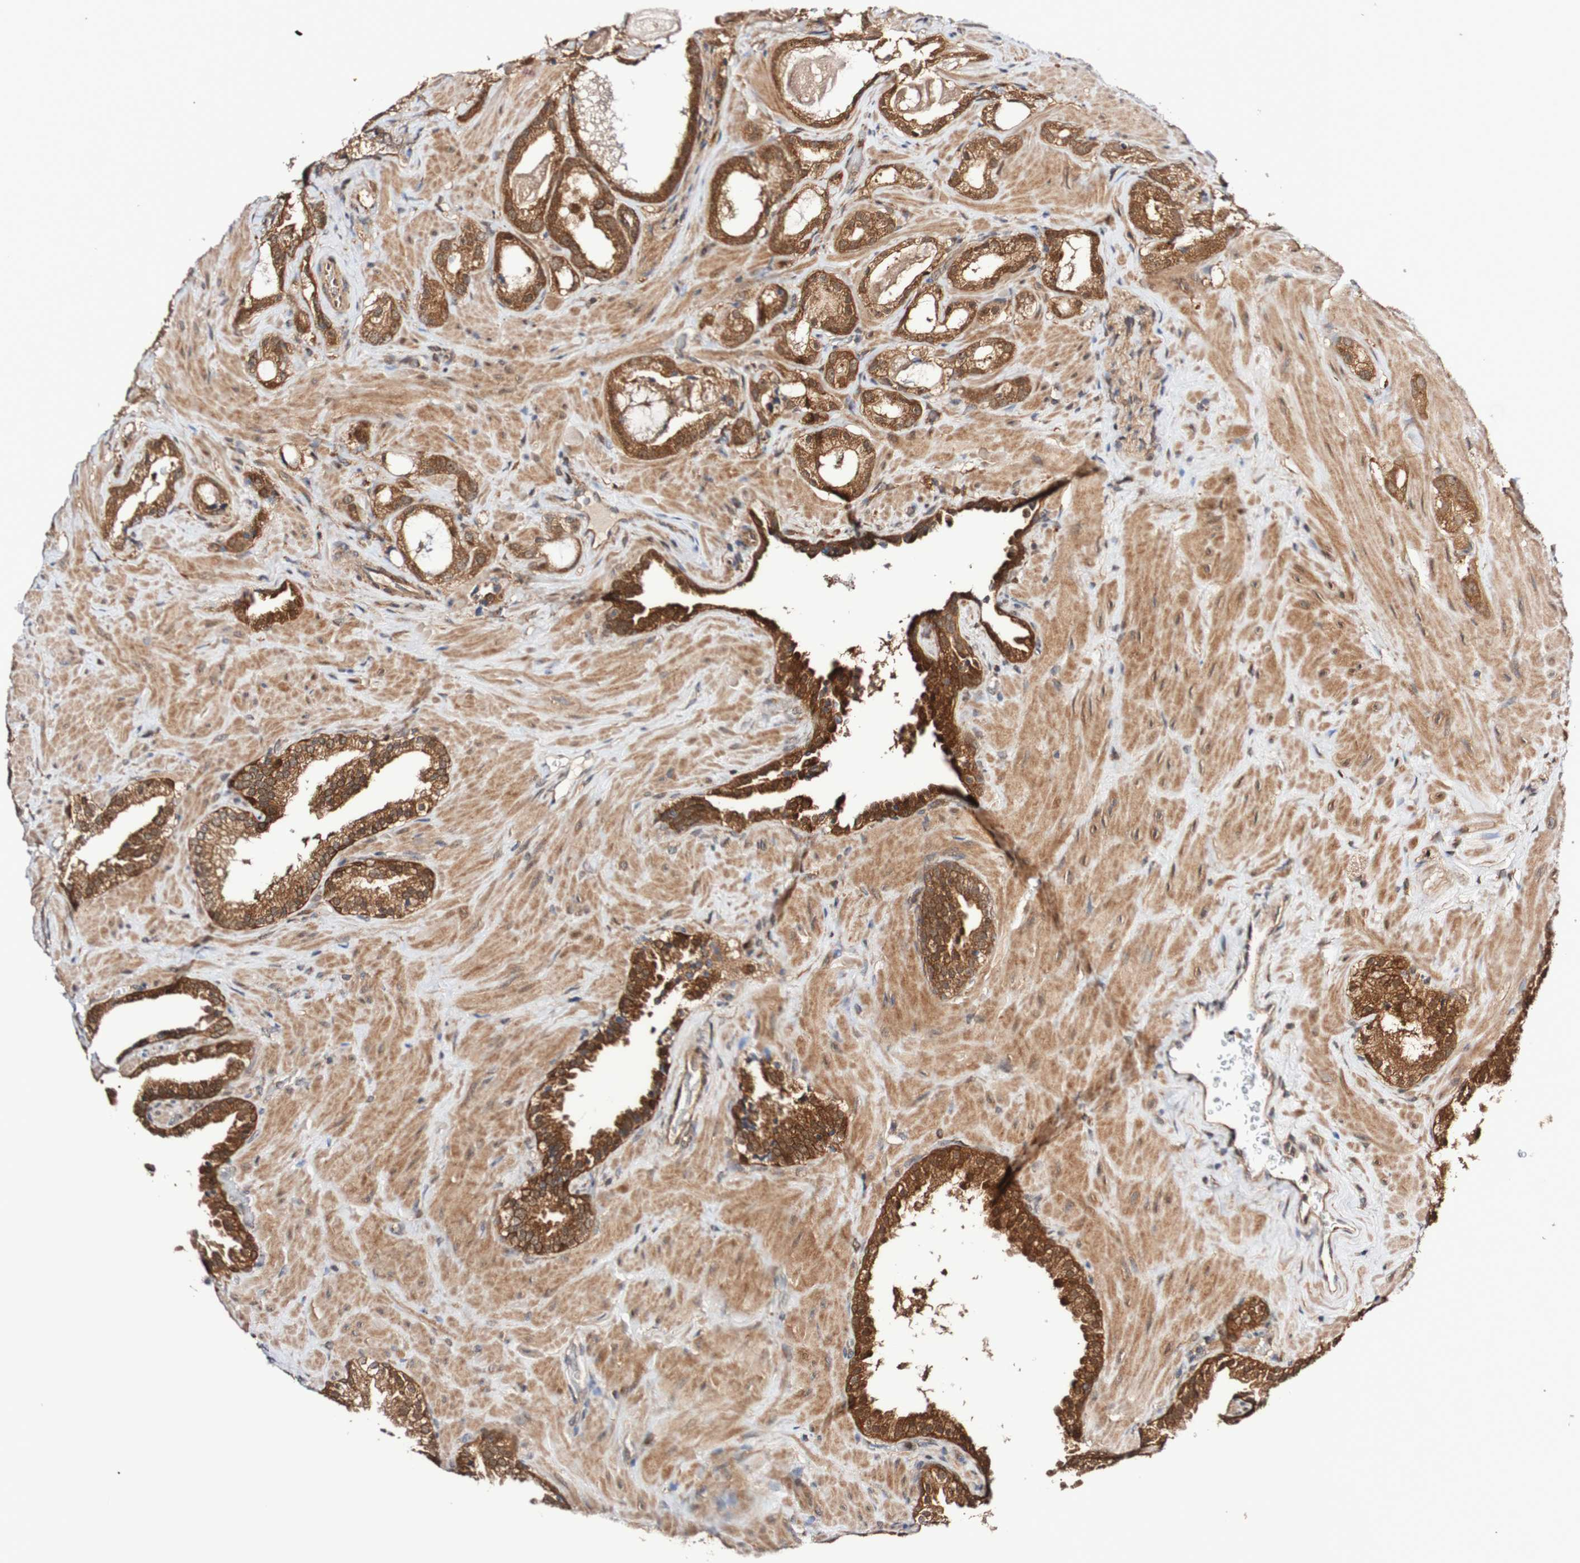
{"staining": {"intensity": "moderate", "quantity": ">75%", "location": "cytoplasmic/membranous"}, "tissue": "prostate cancer", "cell_type": "Tumor cells", "image_type": "cancer", "snomed": [{"axis": "morphology", "description": "Adenocarcinoma, High grade"}, {"axis": "topography", "description": "Prostate"}], "caption": "Prostate cancer (adenocarcinoma (high-grade)) stained with DAB immunohistochemistry displays medium levels of moderate cytoplasmic/membranous expression in approximately >75% of tumor cells.", "gene": "PHPT1", "patient": {"sex": "male", "age": 64}}